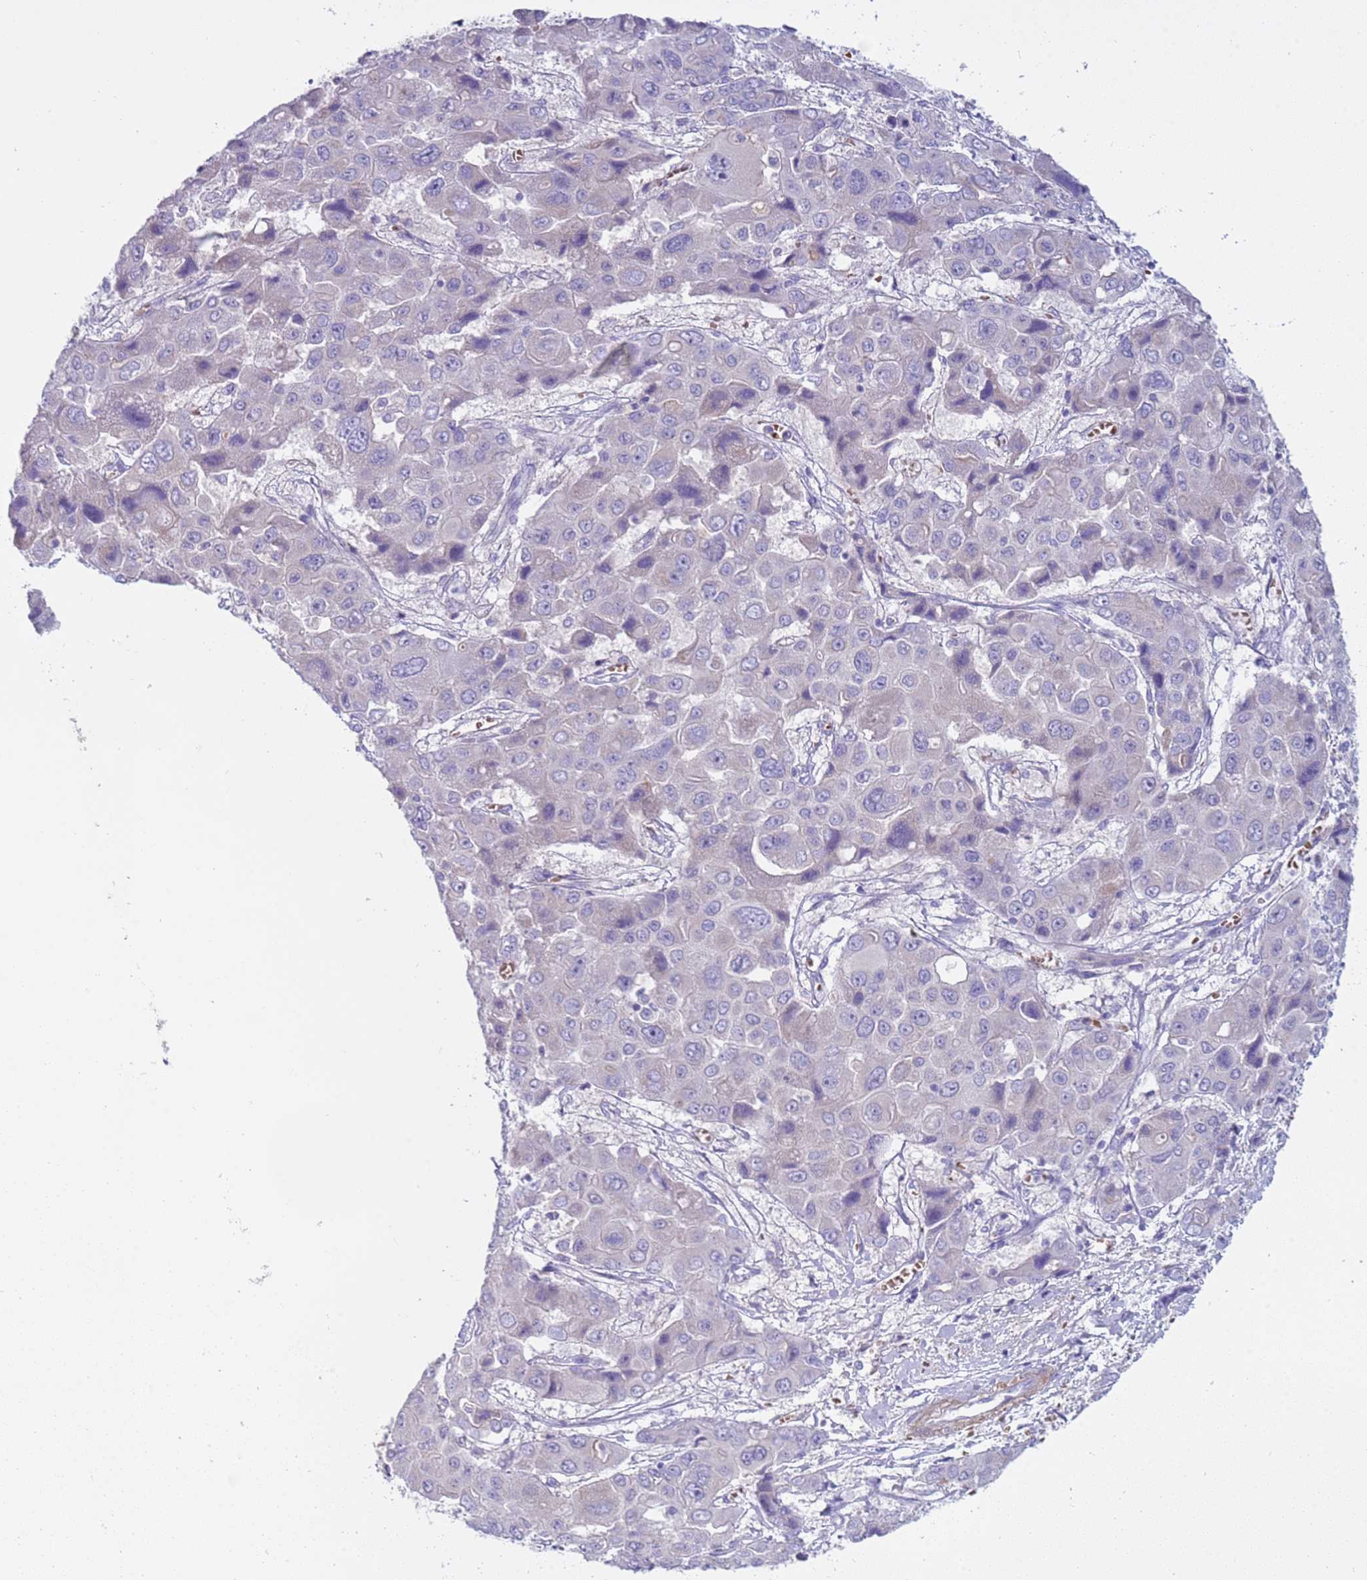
{"staining": {"intensity": "negative", "quantity": "none", "location": "none"}, "tissue": "liver cancer", "cell_type": "Tumor cells", "image_type": "cancer", "snomed": [{"axis": "morphology", "description": "Cholangiocarcinoma"}, {"axis": "topography", "description": "Liver"}], "caption": "IHC of human liver cholangiocarcinoma demonstrates no expression in tumor cells.", "gene": "KBTBD3", "patient": {"sex": "male", "age": 67}}